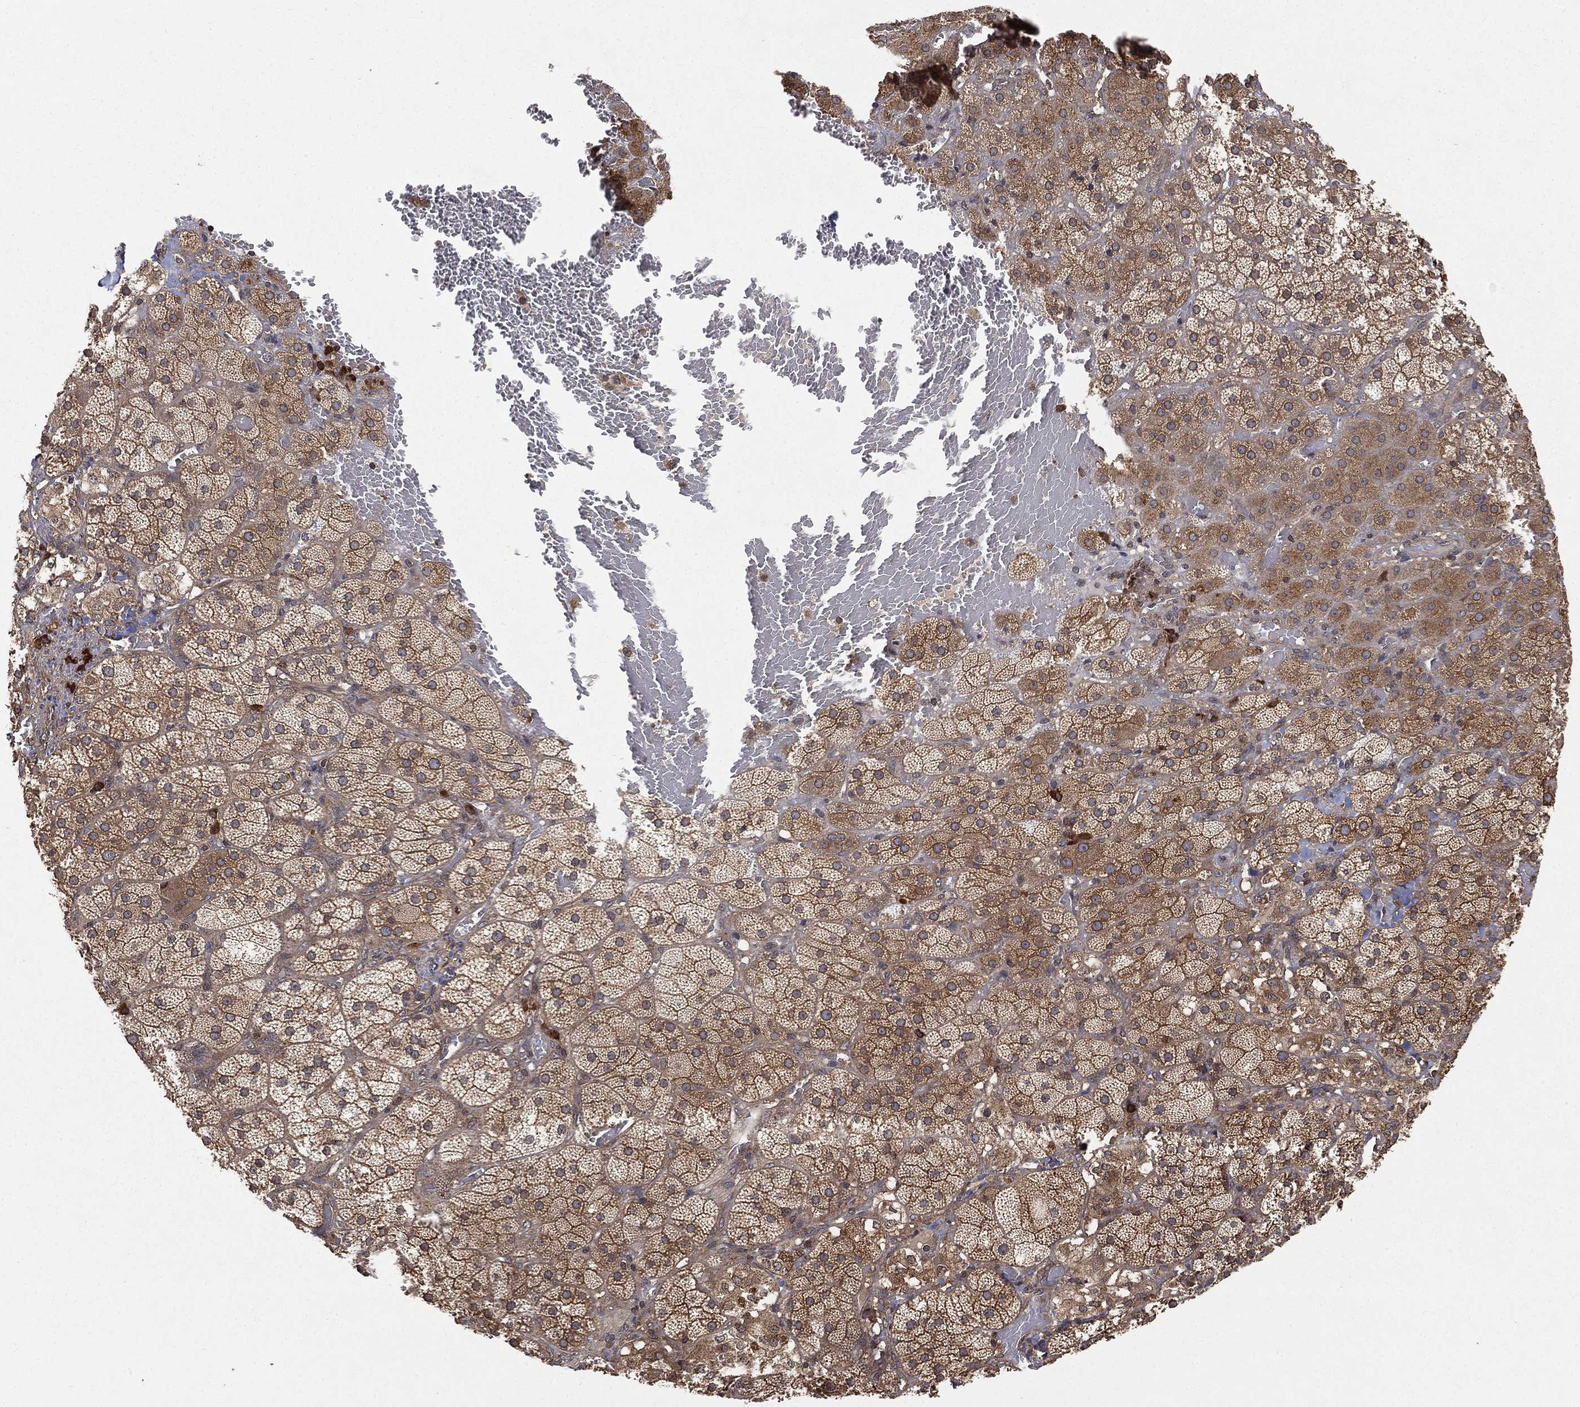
{"staining": {"intensity": "strong", "quantity": "25%-75%", "location": "cytoplasmic/membranous"}, "tissue": "adrenal gland", "cell_type": "Glandular cells", "image_type": "normal", "snomed": [{"axis": "morphology", "description": "Normal tissue, NOS"}, {"axis": "topography", "description": "Adrenal gland"}], "caption": "The image shows a brown stain indicating the presence of a protein in the cytoplasmic/membranous of glandular cells in adrenal gland.", "gene": "UBA5", "patient": {"sex": "male", "age": 57}}